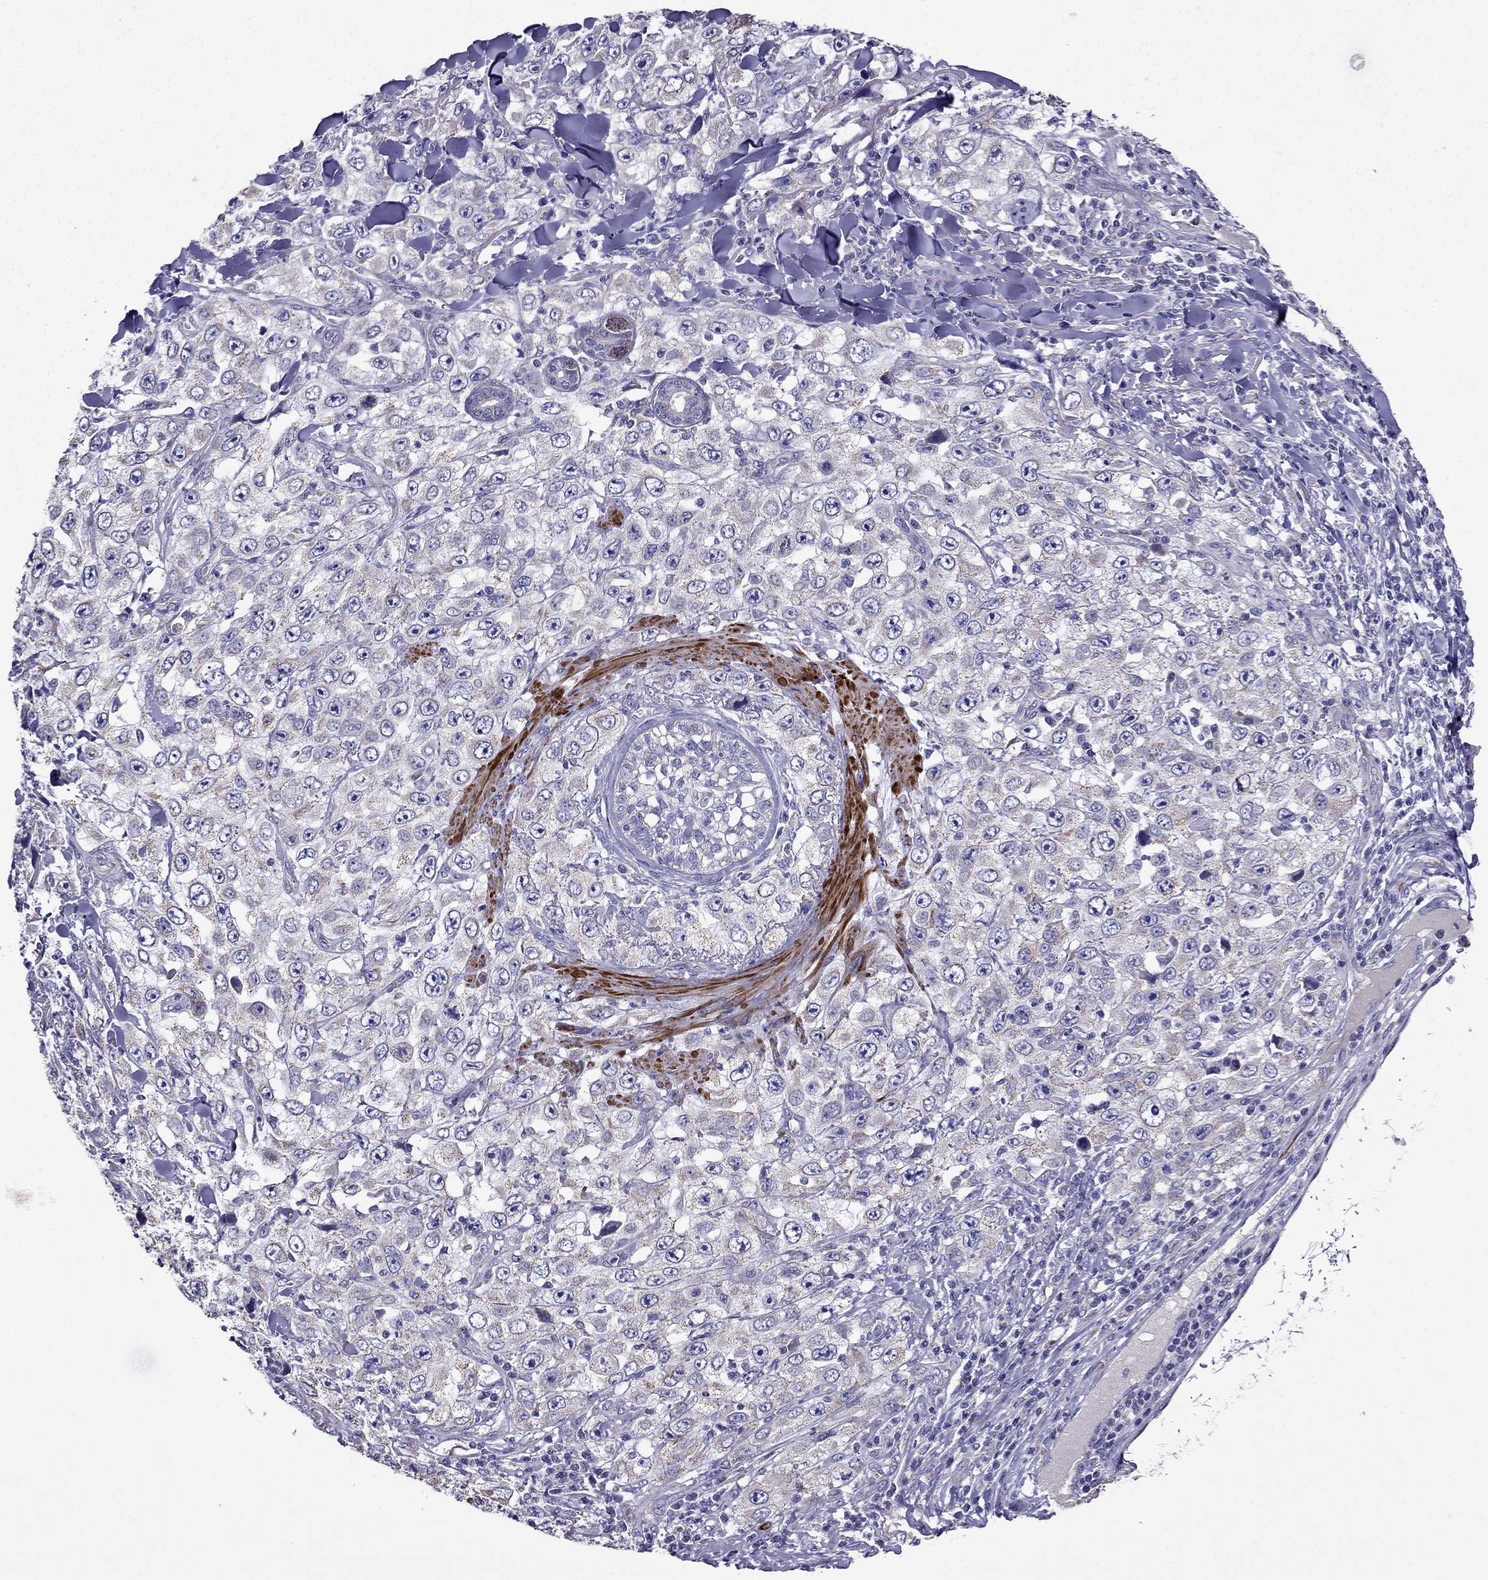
{"staining": {"intensity": "weak", "quantity": ">75%", "location": "cytoplasmic/membranous"}, "tissue": "skin cancer", "cell_type": "Tumor cells", "image_type": "cancer", "snomed": [{"axis": "morphology", "description": "Squamous cell carcinoma, NOS"}, {"axis": "topography", "description": "Skin"}], "caption": "Protein analysis of skin cancer (squamous cell carcinoma) tissue demonstrates weak cytoplasmic/membranous positivity in about >75% of tumor cells. Nuclei are stained in blue.", "gene": "DSC1", "patient": {"sex": "male", "age": 82}}